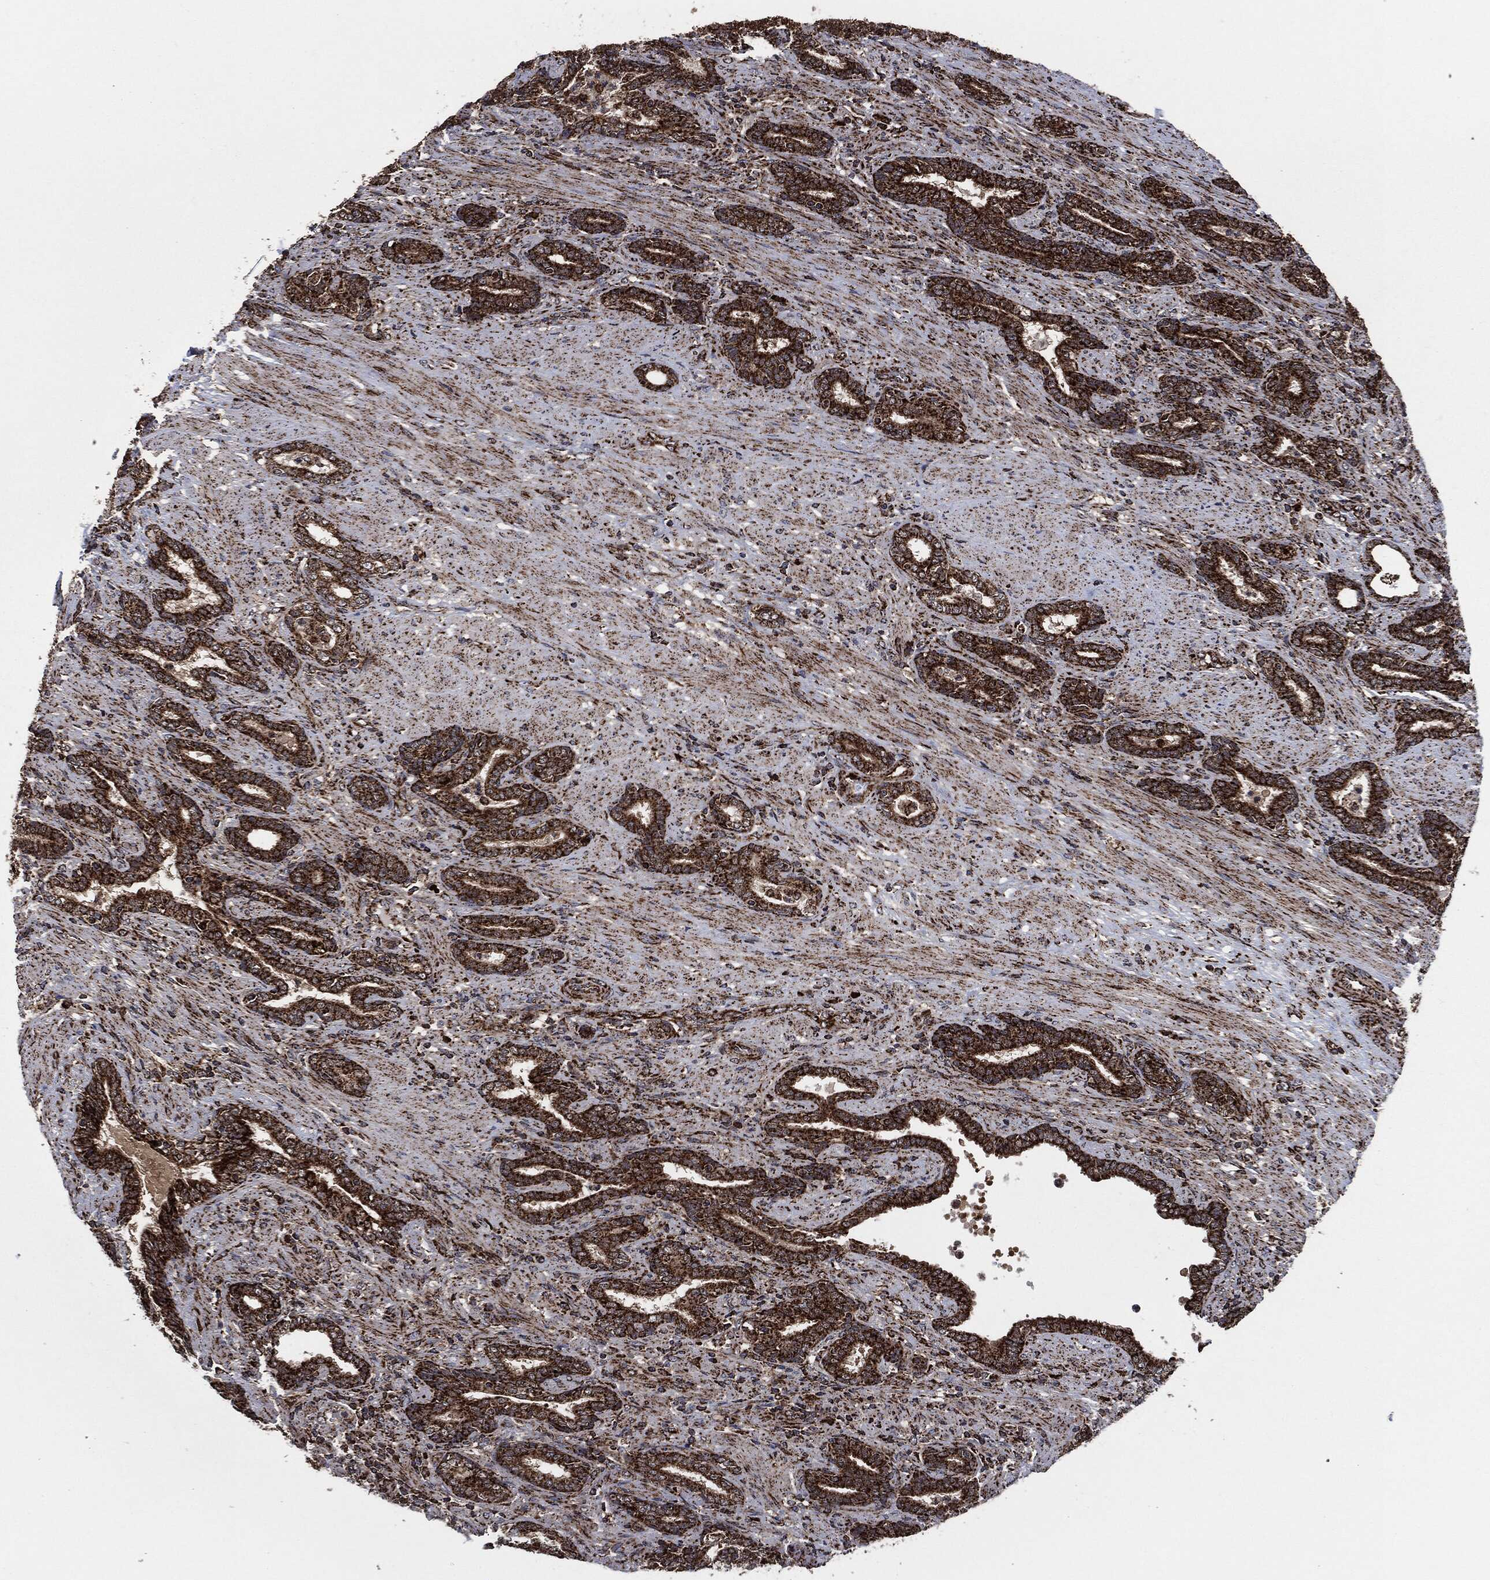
{"staining": {"intensity": "strong", "quantity": ">75%", "location": "cytoplasmic/membranous"}, "tissue": "prostate cancer", "cell_type": "Tumor cells", "image_type": "cancer", "snomed": [{"axis": "morphology", "description": "Adenocarcinoma, Low grade"}, {"axis": "topography", "description": "Prostate"}], "caption": "Immunohistochemistry (IHC) (DAB (3,3'-diaminobenzidine)) staining of prostate cancer demonstrates strong cytoplasmic/membranous protein expression in approximately >75% of tumor cells.", "gene": "FH", "patient": {"sex": "male", "age": 68}}